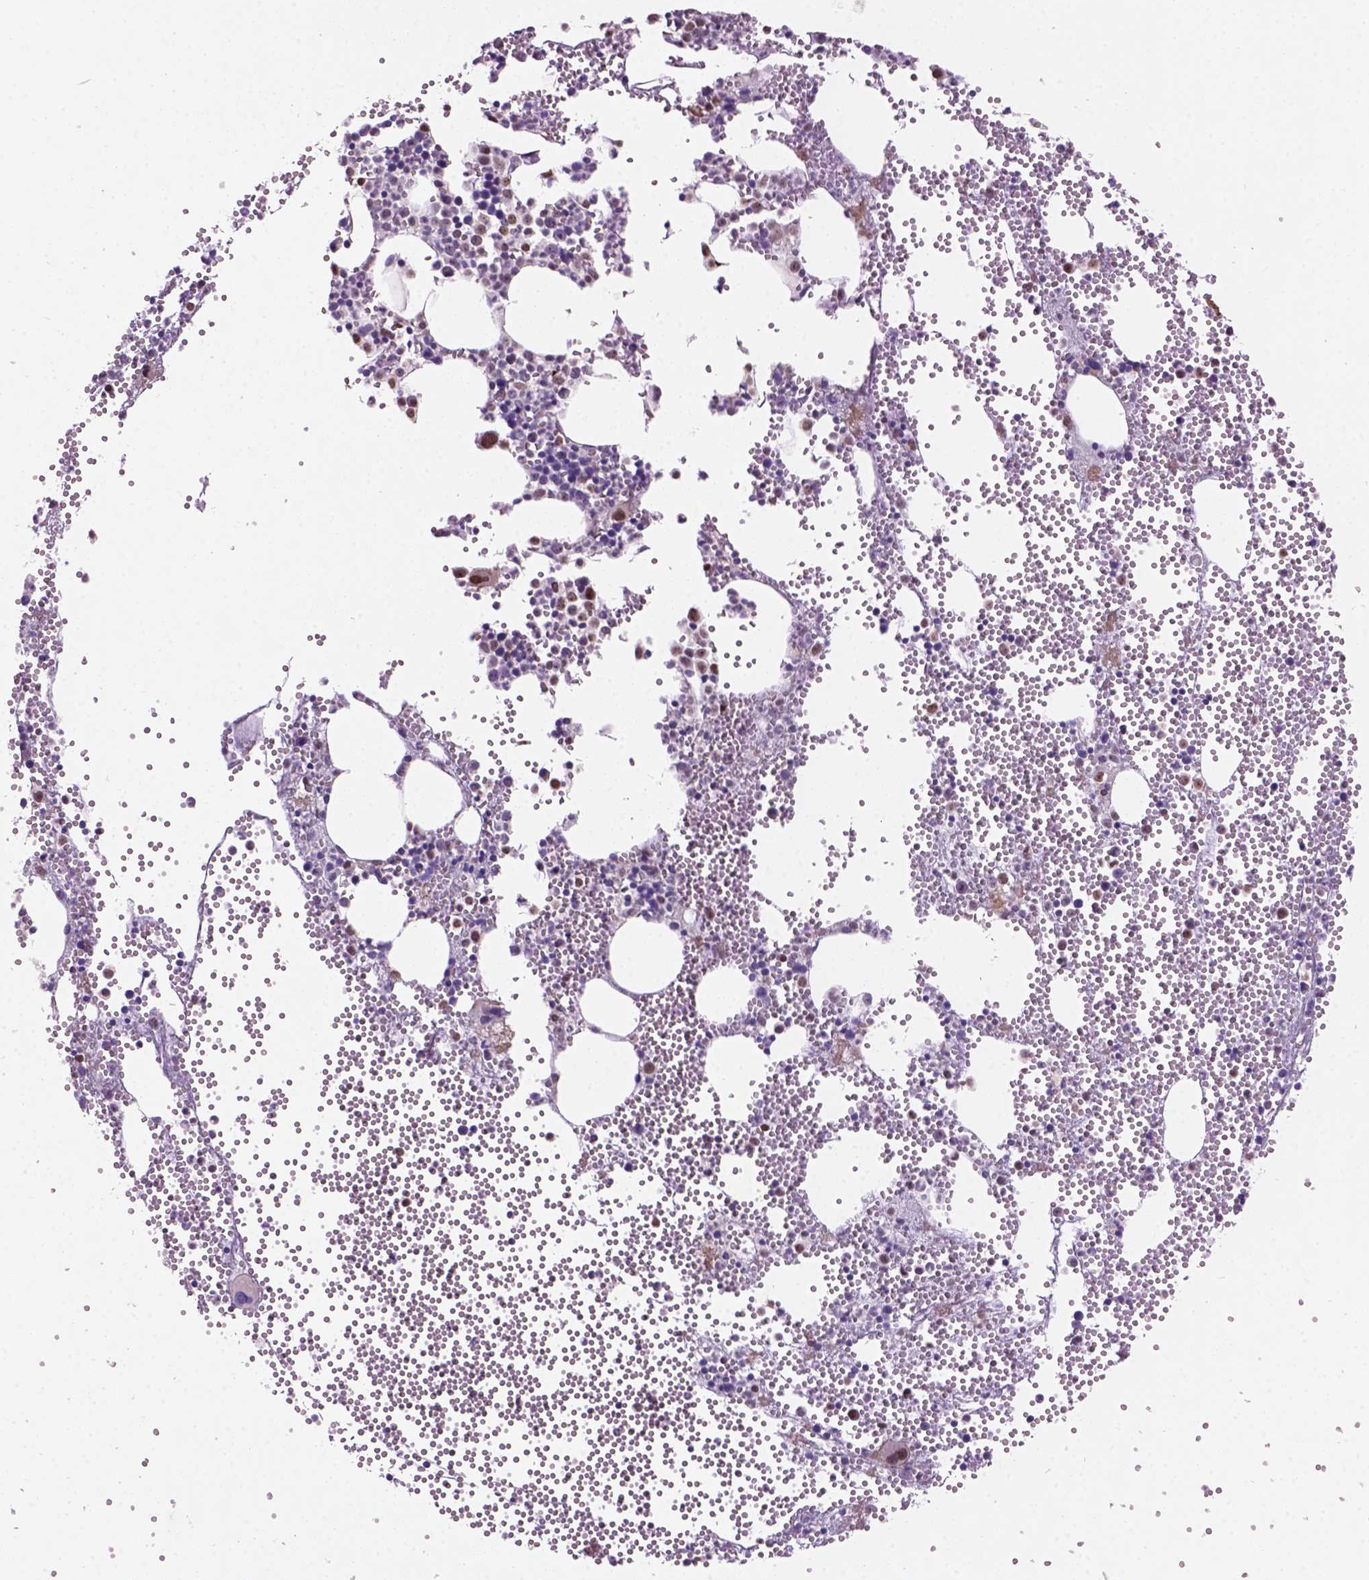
{"staining": {"intensity": "moderate", "quantity": "<25%", "location": "nuclear"}, "tissue": "bone marrow", "cell_type": "Hematopoietic cells", "image_type": "normal", "snomed": [{"axis": "morphology", "description": "Normal tissue, NOS"}, {"axis": "topography", "description": "Bone marrow"}], "caption": "Immunohistochemical staining of unremarkable human bone marrow displays <25% levels of moderate nuclear protein staining in about <25% of hematopoietic cells. The protein of interest is stained brown, and the nuclei are stained in blue (DAB IHC with brightfield microscopy, high magnification).", "gene": "RRS1", "patient": {"sex": "male", "age": 89}}